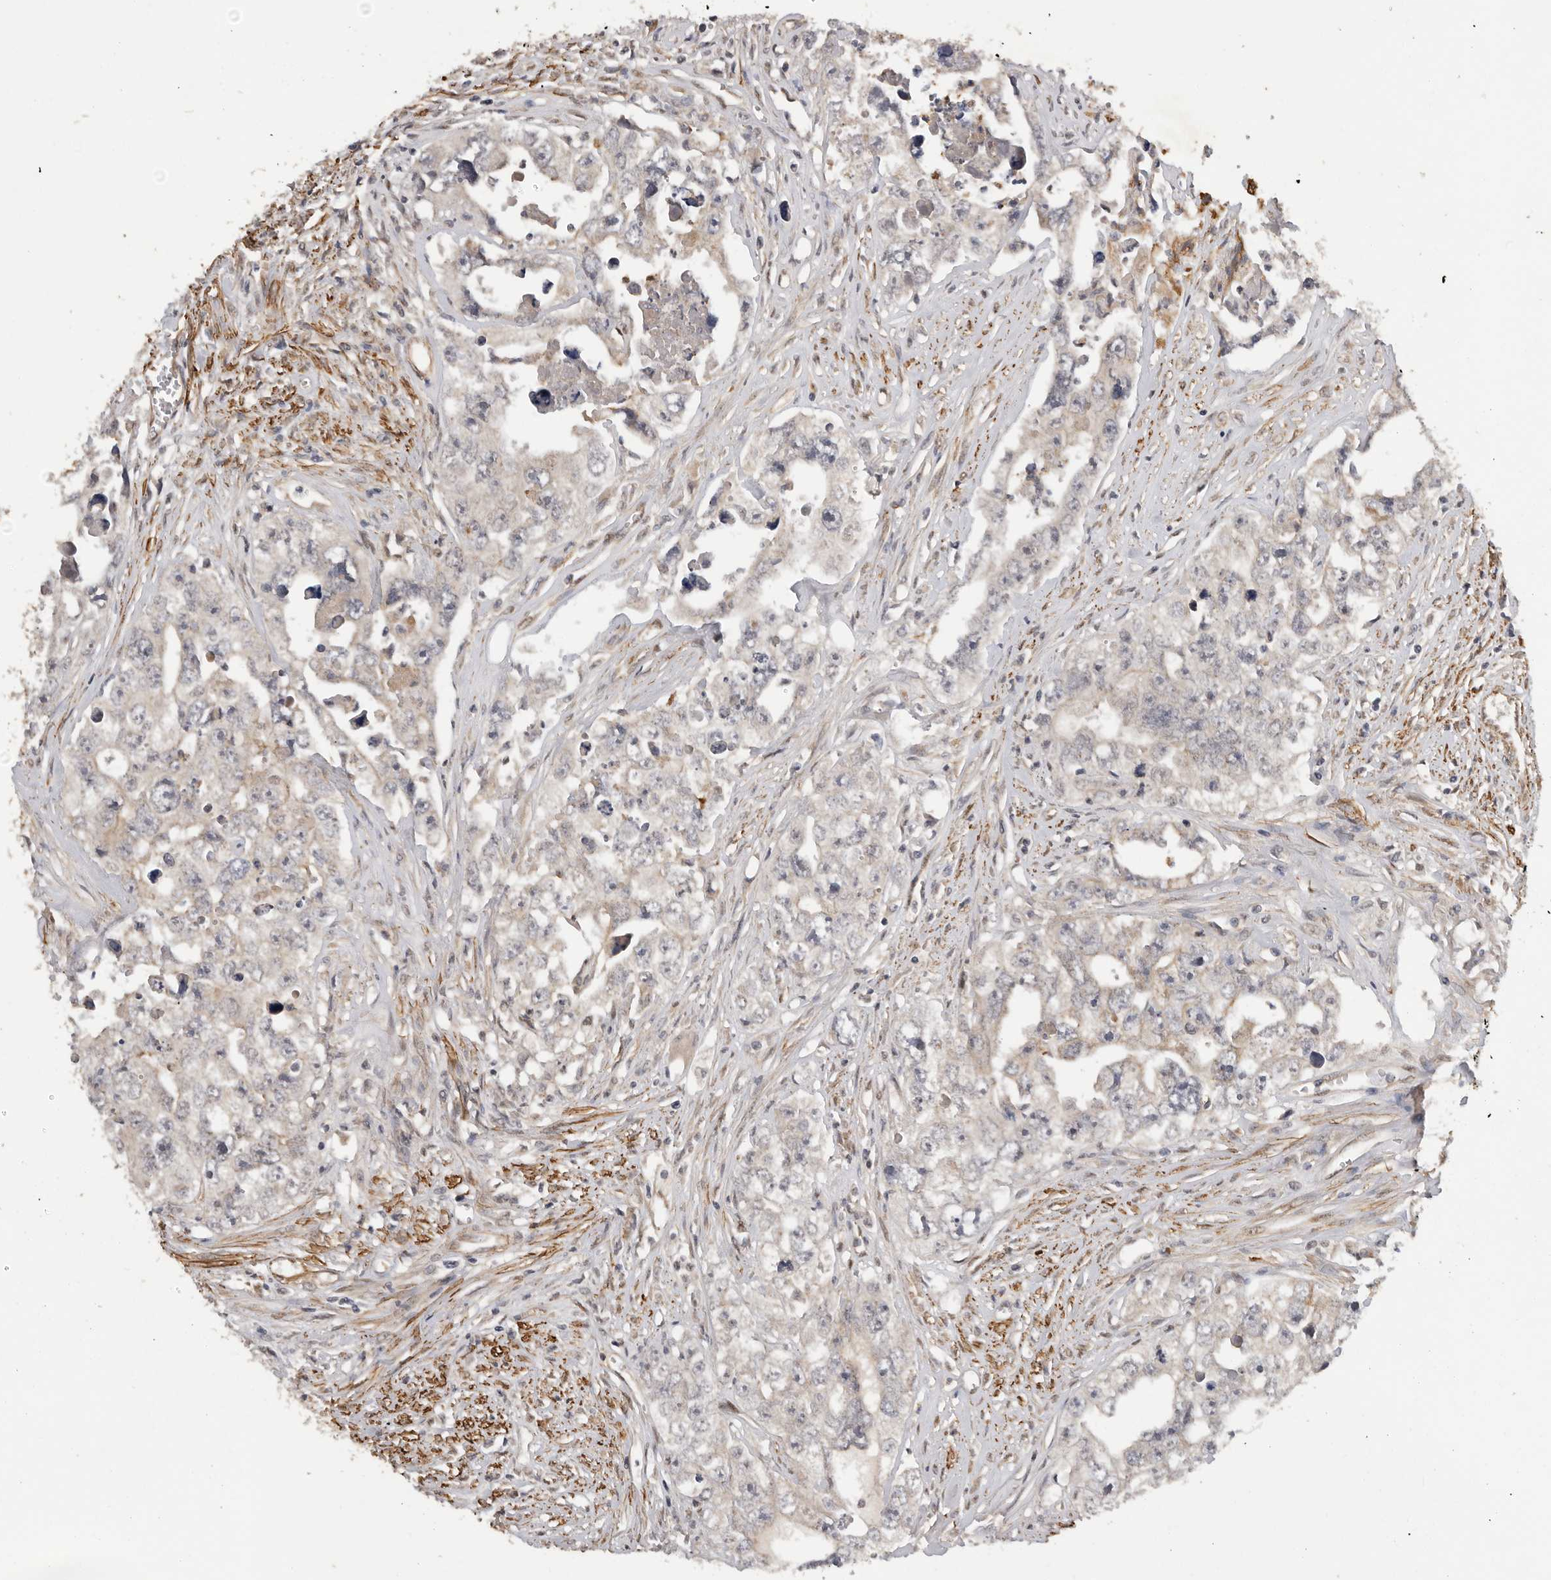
{"staining": {"intensity": "negative", "quantity": "none", "location": "none"}, "tissue": "testis cancer", "cell_type": "Tumor cells", "image_type": "cancer", "snomed": [{"axis": "morphology", "description": "Seminoma, NOS"}, {"axis": "morphology", "description": "Carcinoma, Embryonal, NOS"}, {"axis": "topography", "description": "Testis"}], "caption": "IHC photomicrograph of neoplastic tissue: human testis embryonal carcinoma stained with DAB (3,3'-diaminobenzidine) exhibits no significant protein staining in tumor cells.", "gene": "RNF157", "patient": {"sex": "male", "age": 43}}